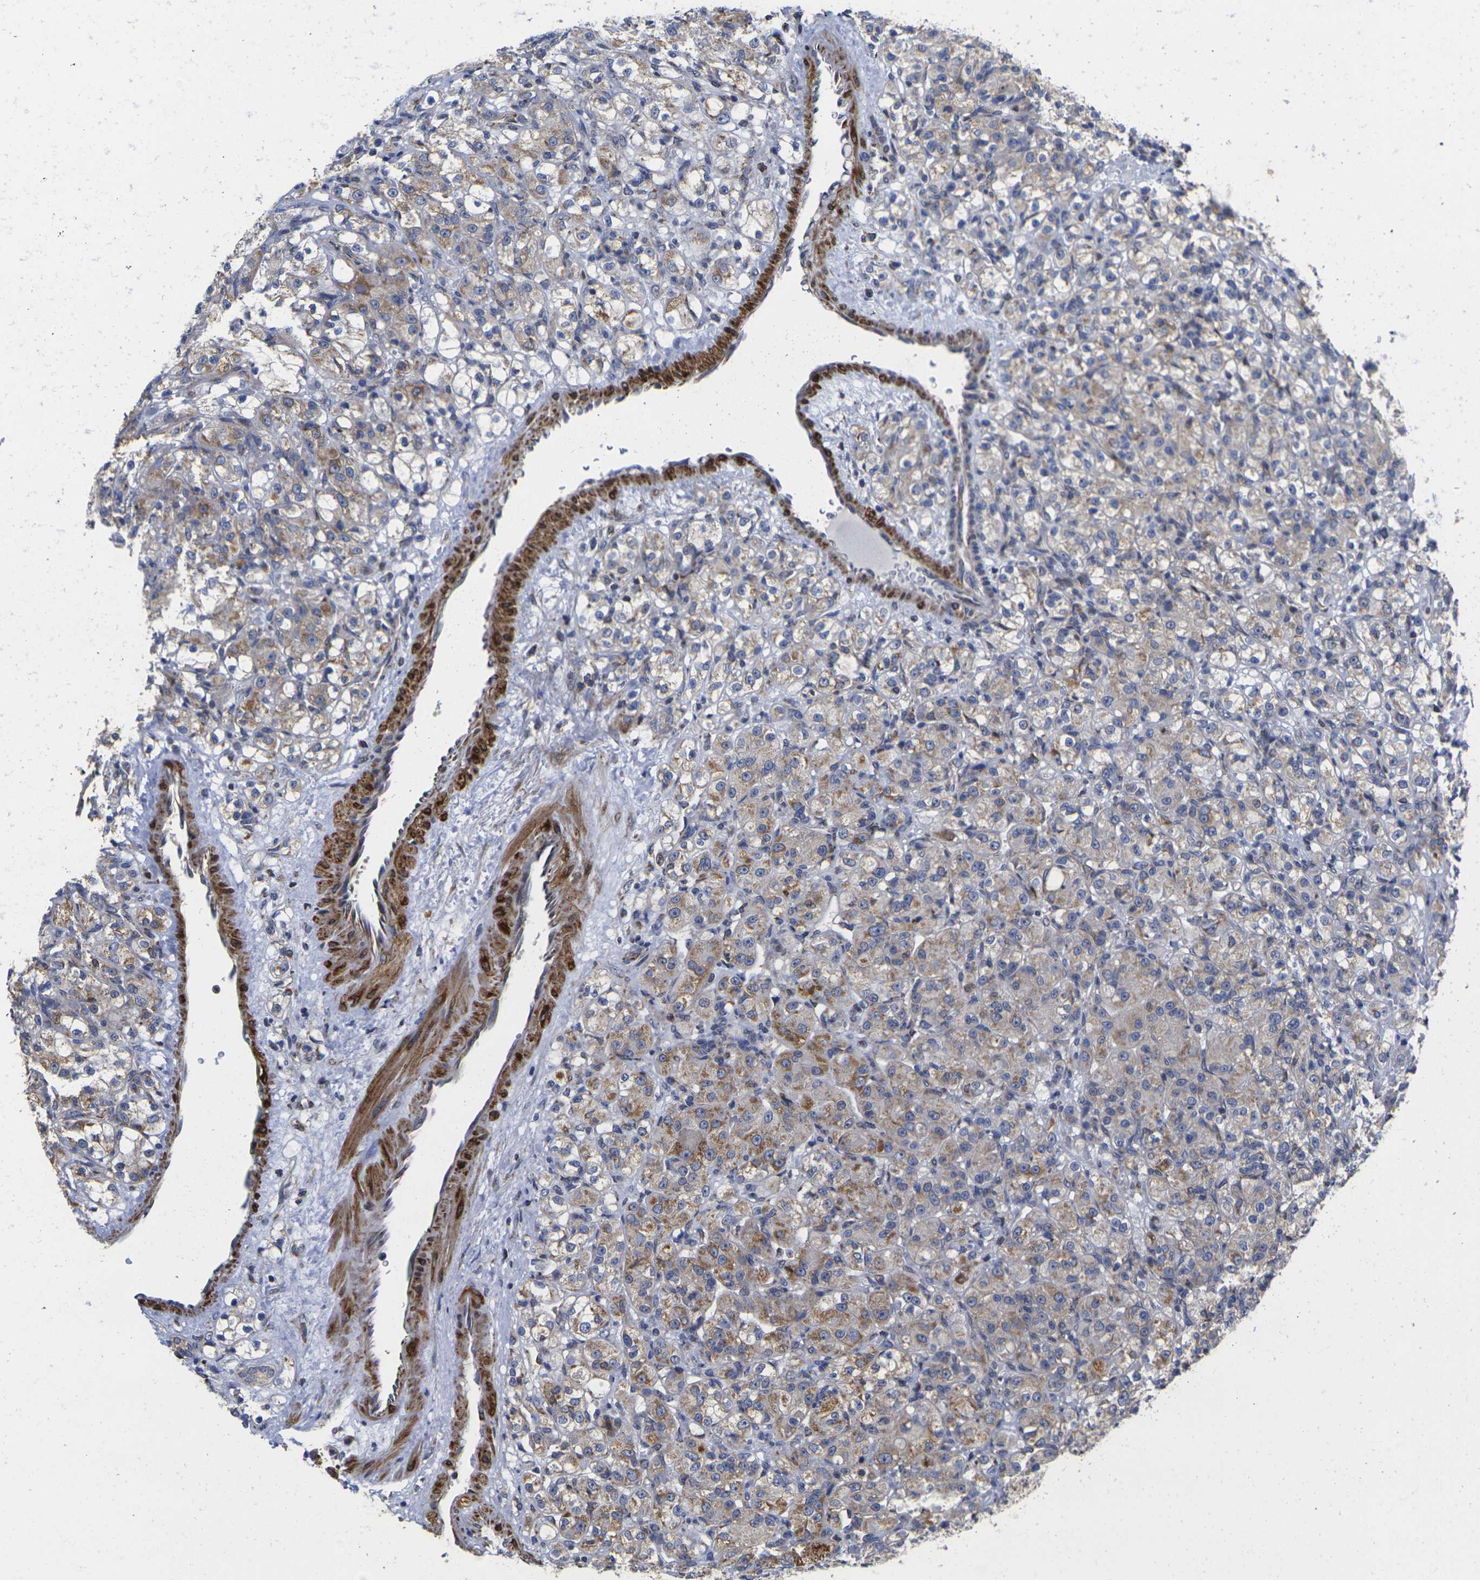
{"staining": {"intensity": "moderate", "quantity": "25%-75%", "location": "cytoplasmic/membranous"}, "tissue": "renal cancer", "cell_type": "Tumor cells", "image_type": "cancer", "snomed": [{"axis": "morphology", "description": "Adenocarcinoma, NOS"}, {"axis": "topography", "description": "Kidney"}], "caption": "Renal cancer (adenocarcinoma) stained with immunohistochemistry (IHC) demonstrates moderate cytoplasmic/membranous positivity in about 25%-75% of tumor cells.", "gene": "P2RY11", "patient": {"sex": "male", "age": 61}}